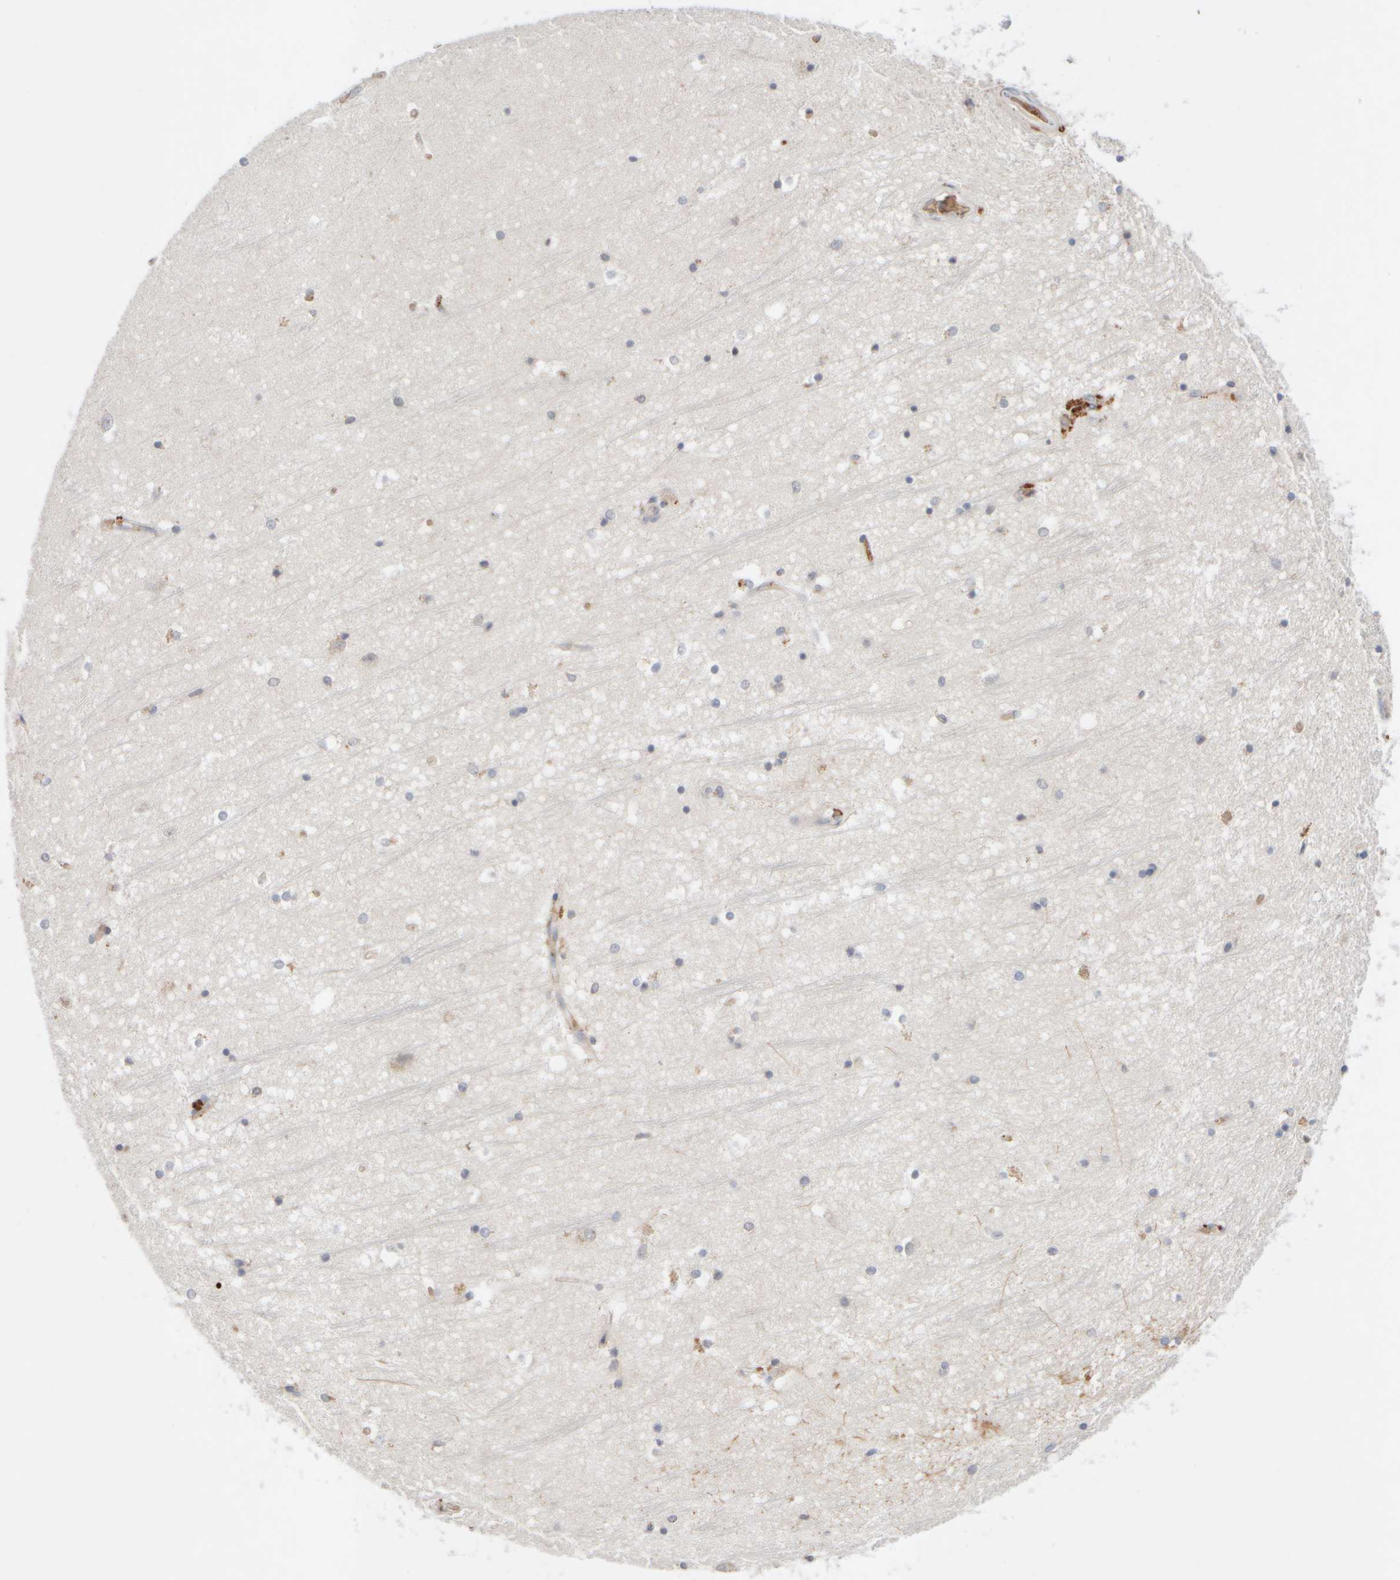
{"staining": {"intensity": "weak", "quantity": "<25%", "location": "cytoplasmic/membranous"}, "tissue": "hippocampus", "cell_type": "Glial cells", "image_type": "normal", "snomed": [{"axis": "morphology", "description": "Normal tissue, NOS"}, {"axis": "topography", "description": "Hippocampus"}], "caption": "Immunohistochemistry (IHC) micrograph of normal hippocampus: human hippocampus stained with DAB shows no significant protein staining in glial cells. The staining was performed using DAB (3,3'-diaminobenzidine) to visualize the protein expression in brown, while the nuclei were stained in blue with hematoxylin (Magnification: 20x).", "gene": "MST1", "patient": {"sex": "male", "age": 45}}